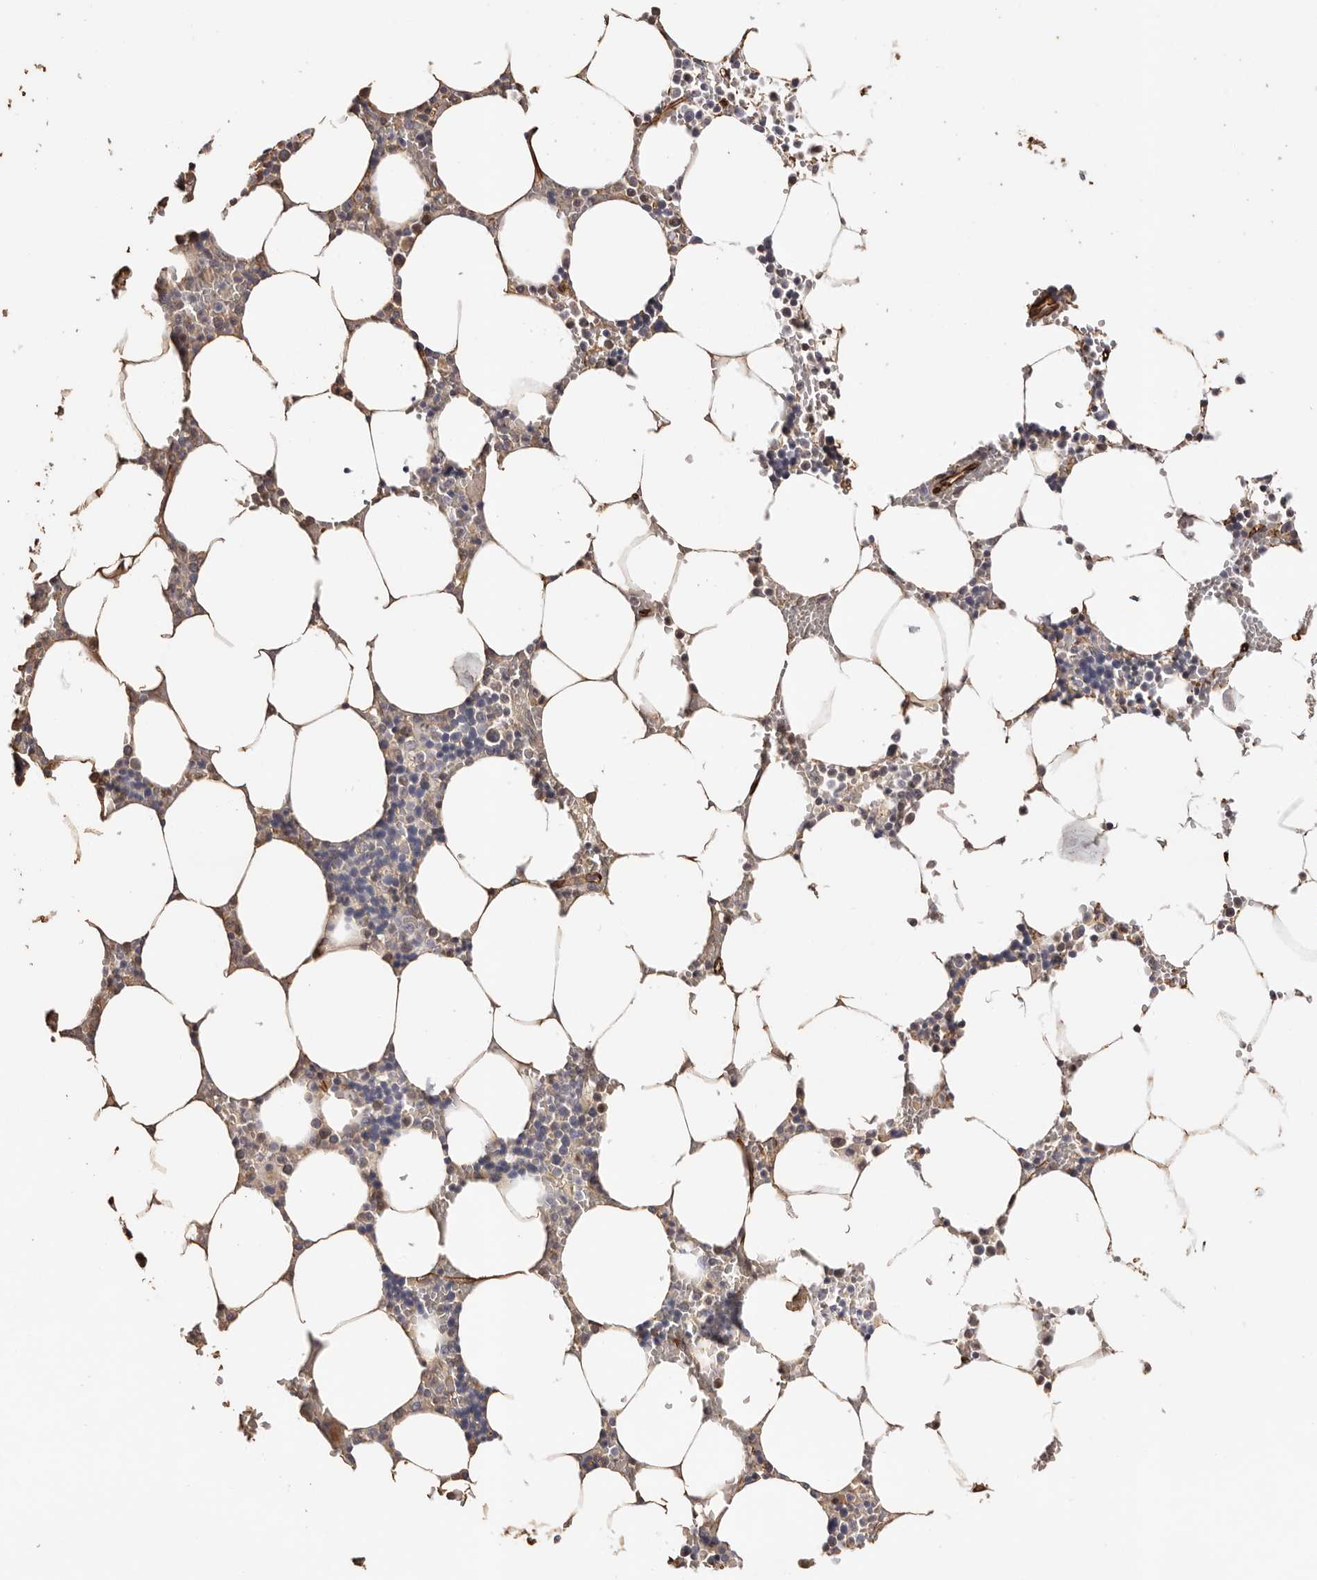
{"staining": {"intensity": "weak", "quantity": "<25%", "location": "cytoplasmic/membranous"}, "tissue": "bone marrow", "cell_type": "Hematopoietic cells", "image_type": "normal", "snomed": [{"axis": "morphology", "description": "Normal tissue, NOS"}, {"axis": "topography", "description": "Bone marrow"}], "caption": "High power microscopy histopathology image of an immunohistochemistry photomicrograph of unremarkable bone marrow, revealing no significant expression in hematopoietic cells. The staining was performed using DAB to visualize the protein expression in brown, while the nuclei were stained in blue with hematoxylin (Magnification: 20x).", "gene": "ZNF557", "patient": {"sex": "male", "age": 70}}